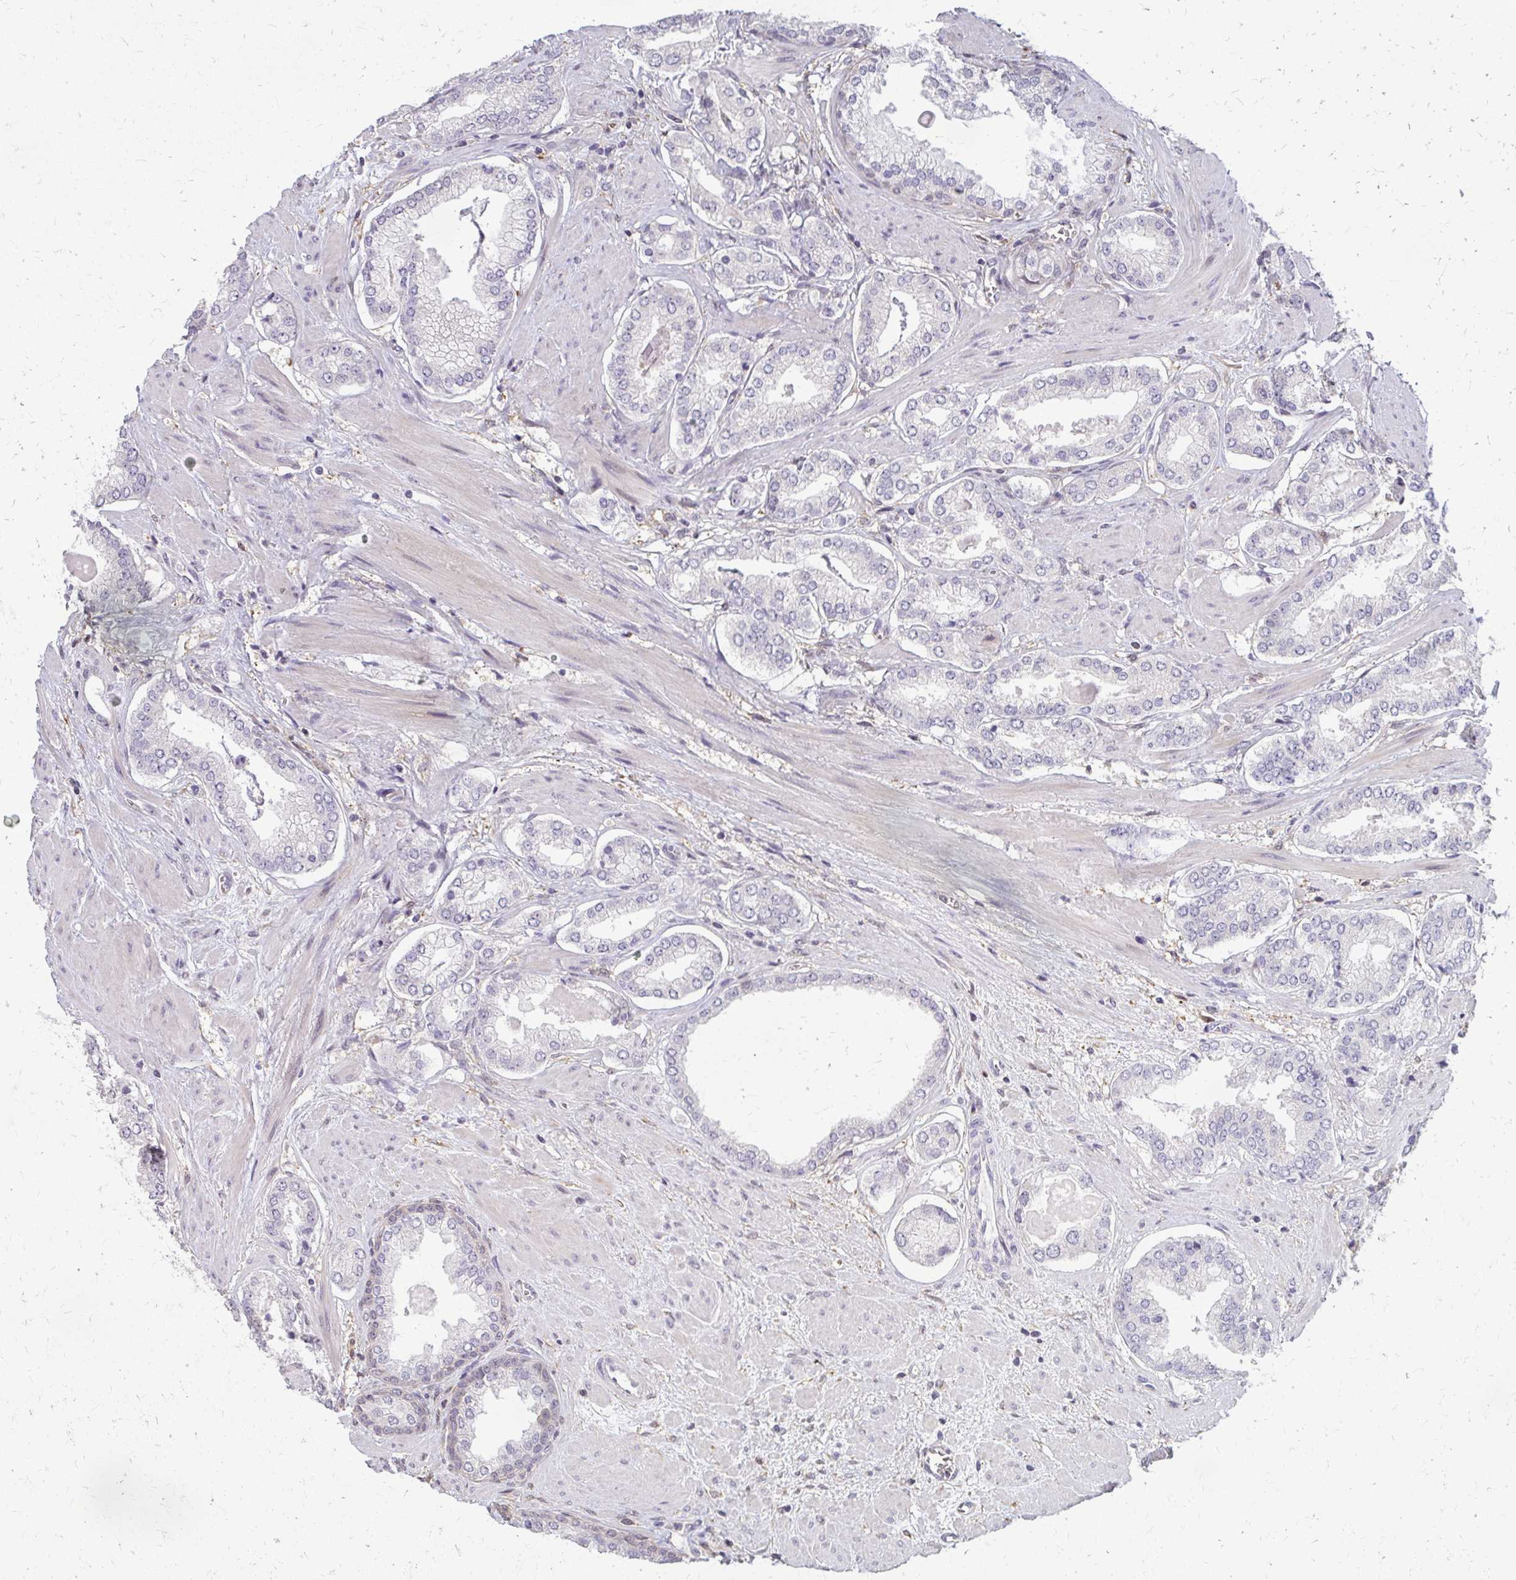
{"staining": {"intensity": "negative", "quantity": "none", "location": "none"}, "tissue": "prostate cancer", "cell_type": "Tumor cells", "image_type": "cancer", "snomed": [{"axis": "morphology", "description": "Adenocarcinoma, Low grade"}, {"axis": "topography", "description": "Prostate"}], "caption": "The histopathology image displays no significant positivity in tumor cells of prostate low-grade adenocarcinoma.", "gene": "ZNF34", "patient": {"sex": "male", "age": 64}}